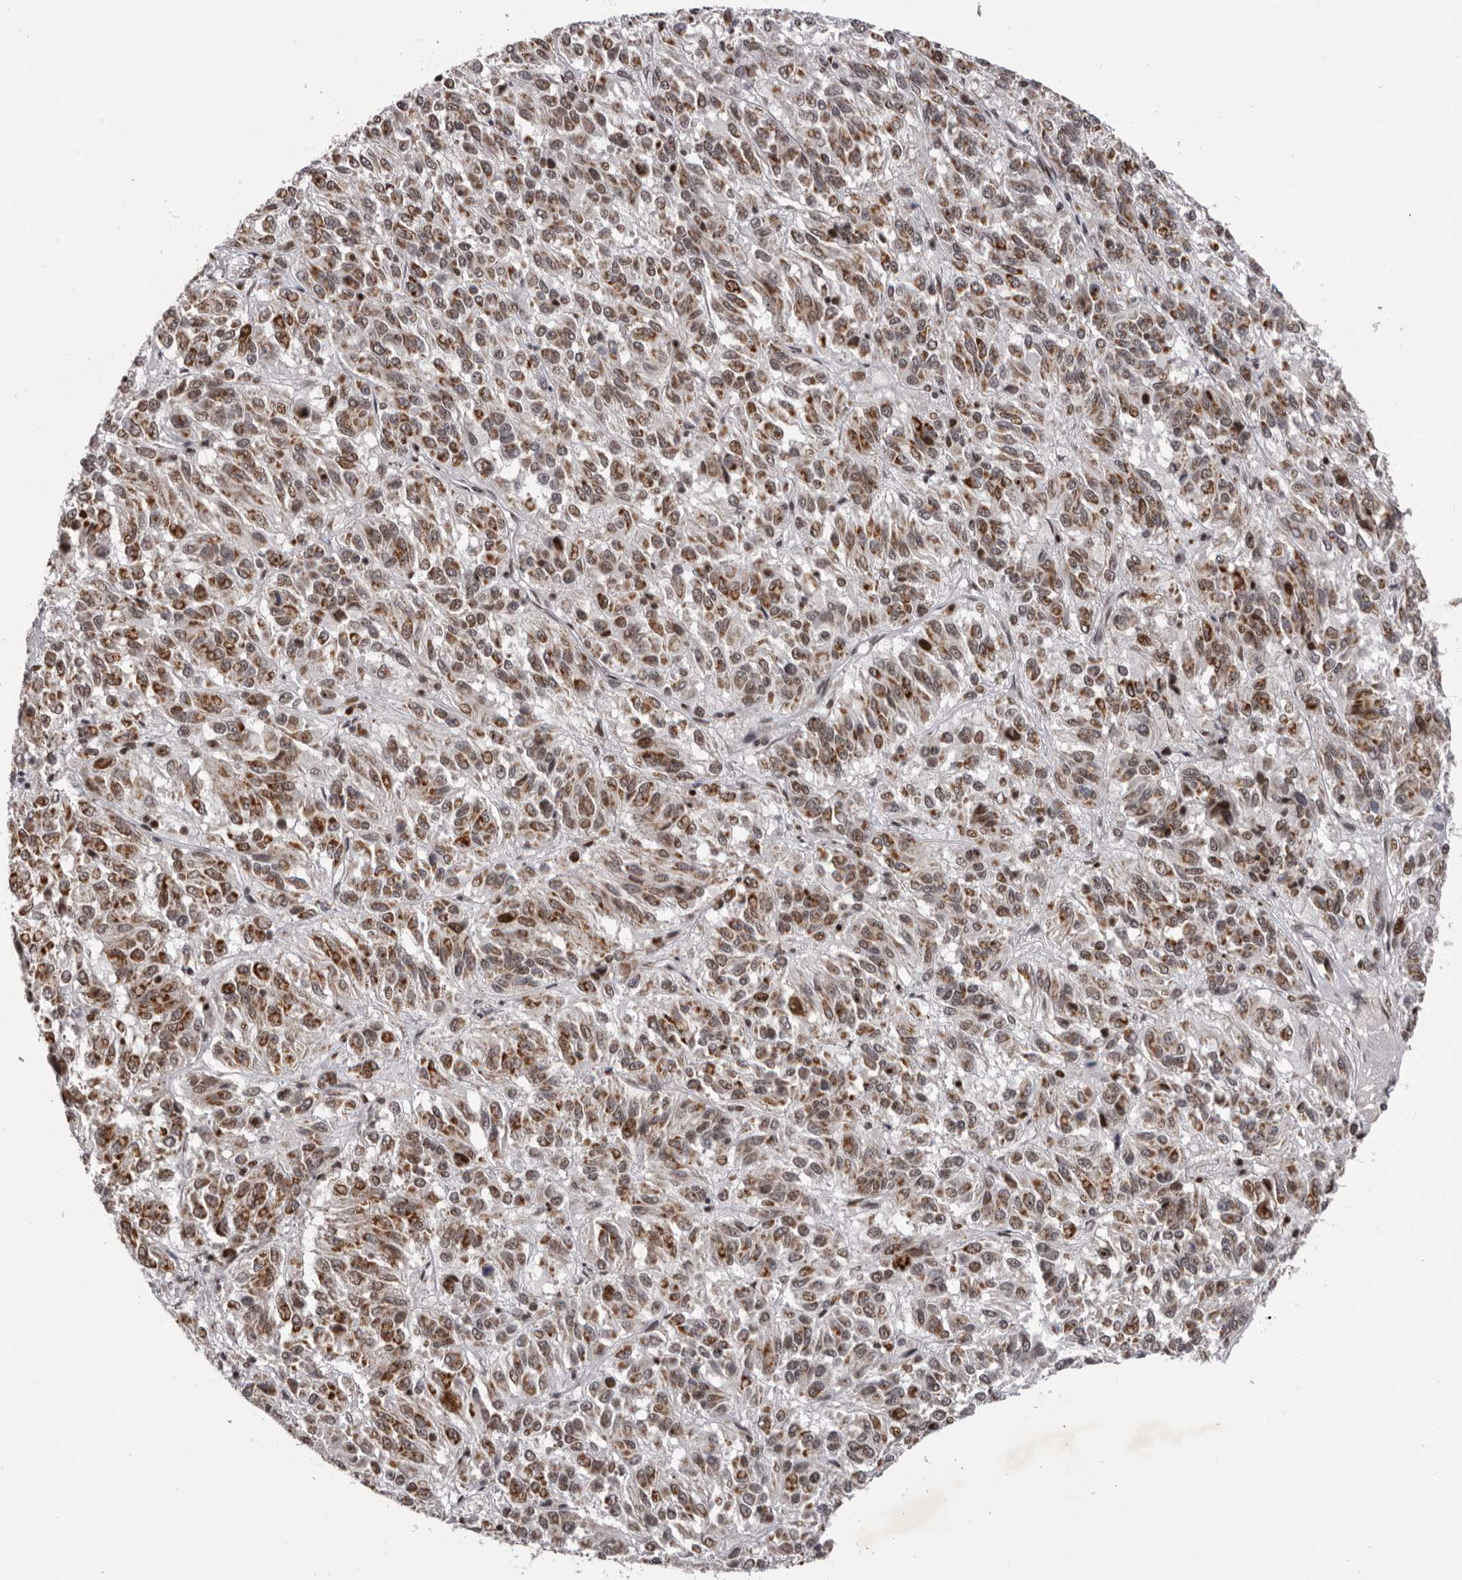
{"staining": {"intensity": "moderate", "quantity": ">75%", "location": "cytoplasmic/membranous"}, "tissue": "melanoma", "cell_type": "Tumor cells", "image_type": "cancer", "snomed": [{"axis": "morphology", "description": "Malignant melanoma, Metastatic site"}, {"axis": "topography", "description": "Lung"}], "caption": "The immunohistochemical stain labels moderate cytoplasmic/membranous positivity in tumor cells of melanoma tissue. The protein is stained brown, and the nuclei are stained in blue (DAB IHC with brightfield microscopy, high magnification).", "gene": "C17orf99", "patient": {"sex": "male", "age": 64}}